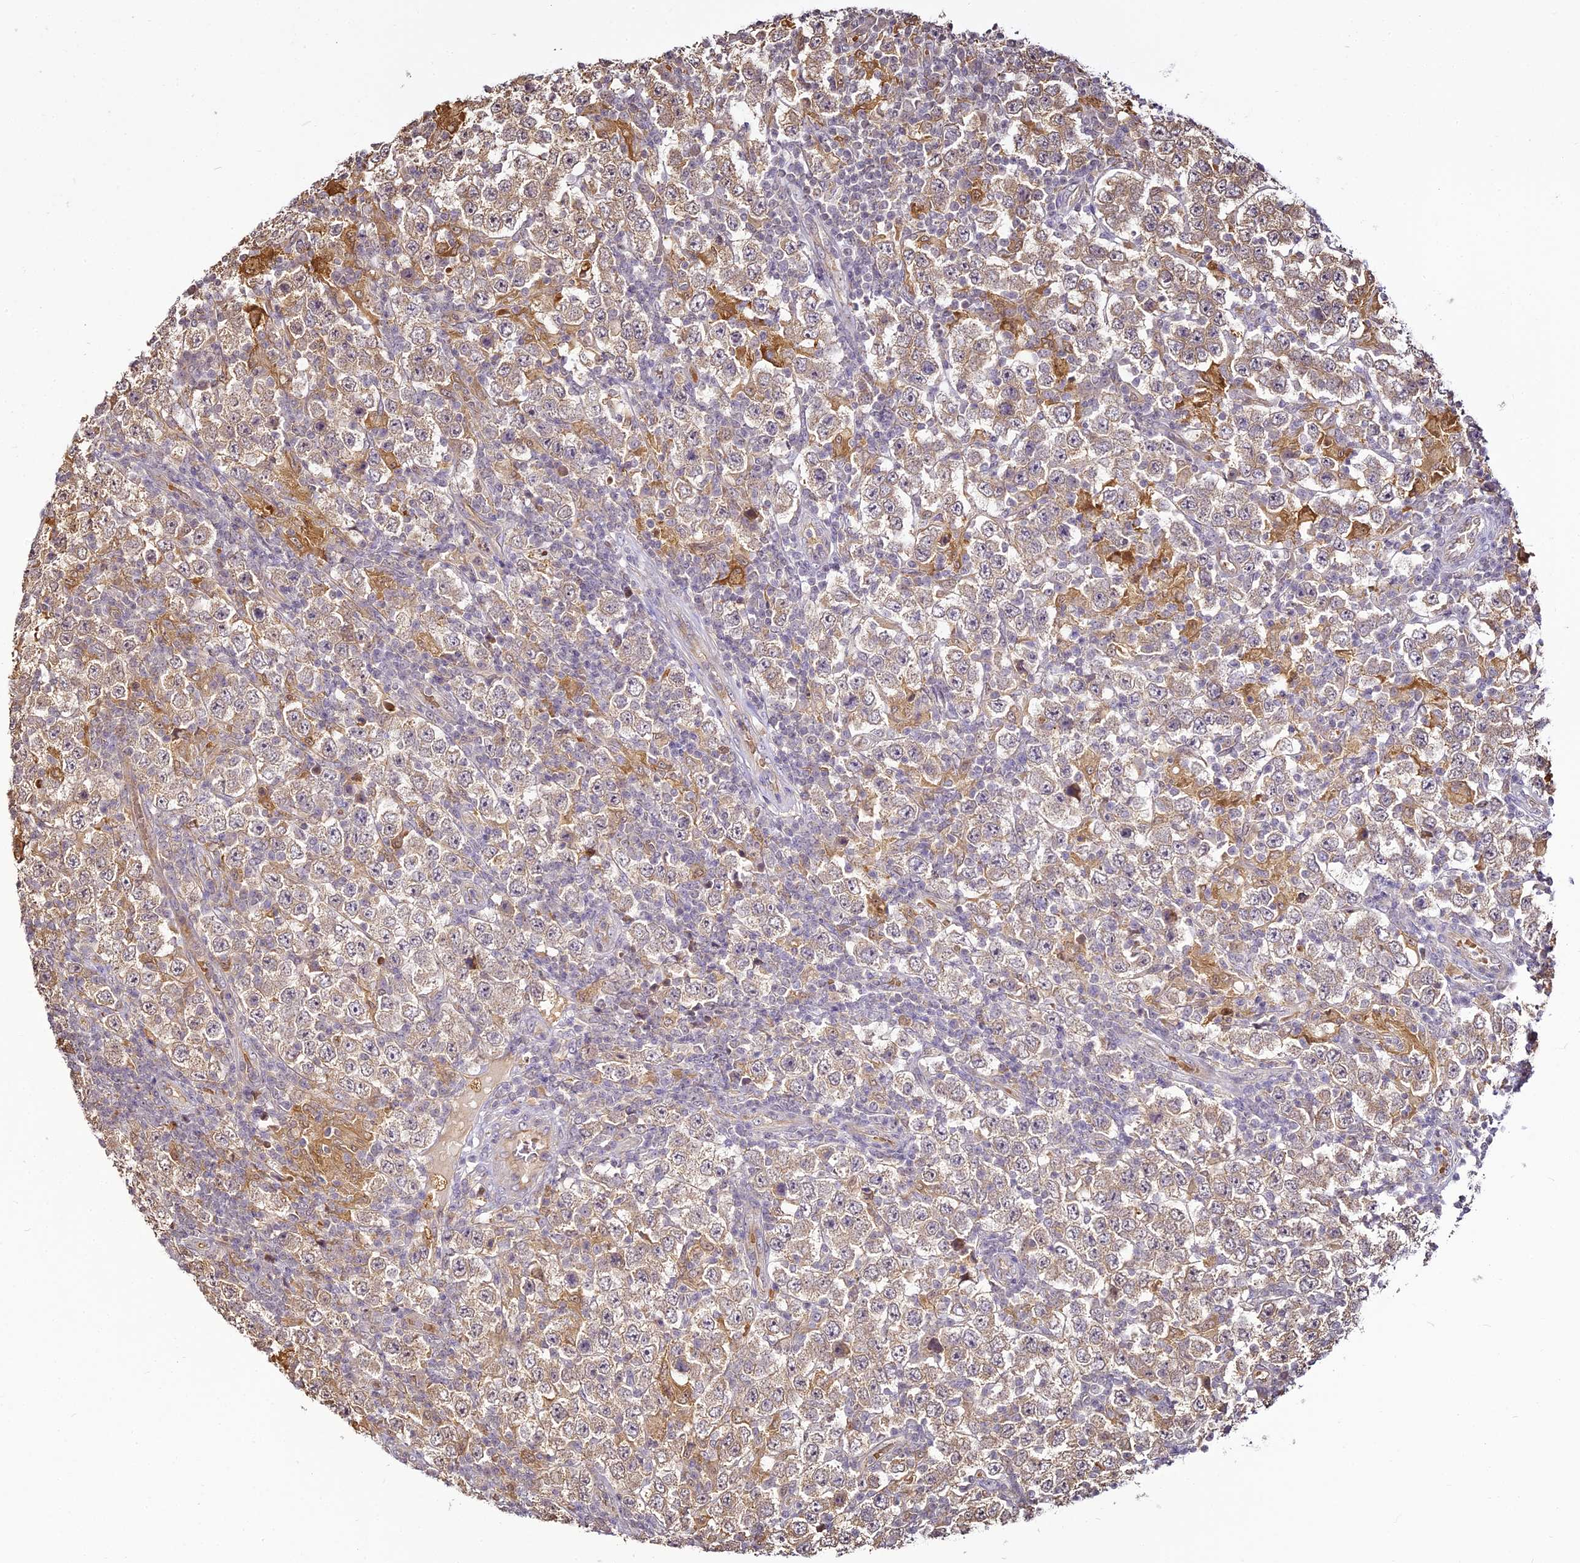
{"staining": {"intensity": "negative", "quantity": "none", "location": "none"}, "tissue": "testis cancer", "cell_type": "Tumor cells", "image_type": "cancer", "snomed": [{"axis": "morphology", "description": "Normal tissue, NOS"}, {"axis": "morphology", "description": "Urothelial carcinoma, High grade"}, {"axis": "morphology", "description": "Seminoma, NOS"}, {"axis": "morphology", "description": "Carcinoma, Embryonal, NOS"}, {"axis": "topography", "description": "Urinary bladder"}, {"axis": "topography", "description": "Testis"}], "caption": "This photomicrograph is of testis cancer (embryonal carcinoma) stained with immunohistochemistry (IHC) to label a protein in brown with the nuclei are counter-stained blue. There is no expression in tumor cells. (Stains: DAB (3,3'-diaminobenzidine) IHC with hematoxylin counter stain, Microscopy: brightfield microscopy at high magnification).", "gene": "BCDIN3D", "patient": {"sex": "male", "age": 41}}